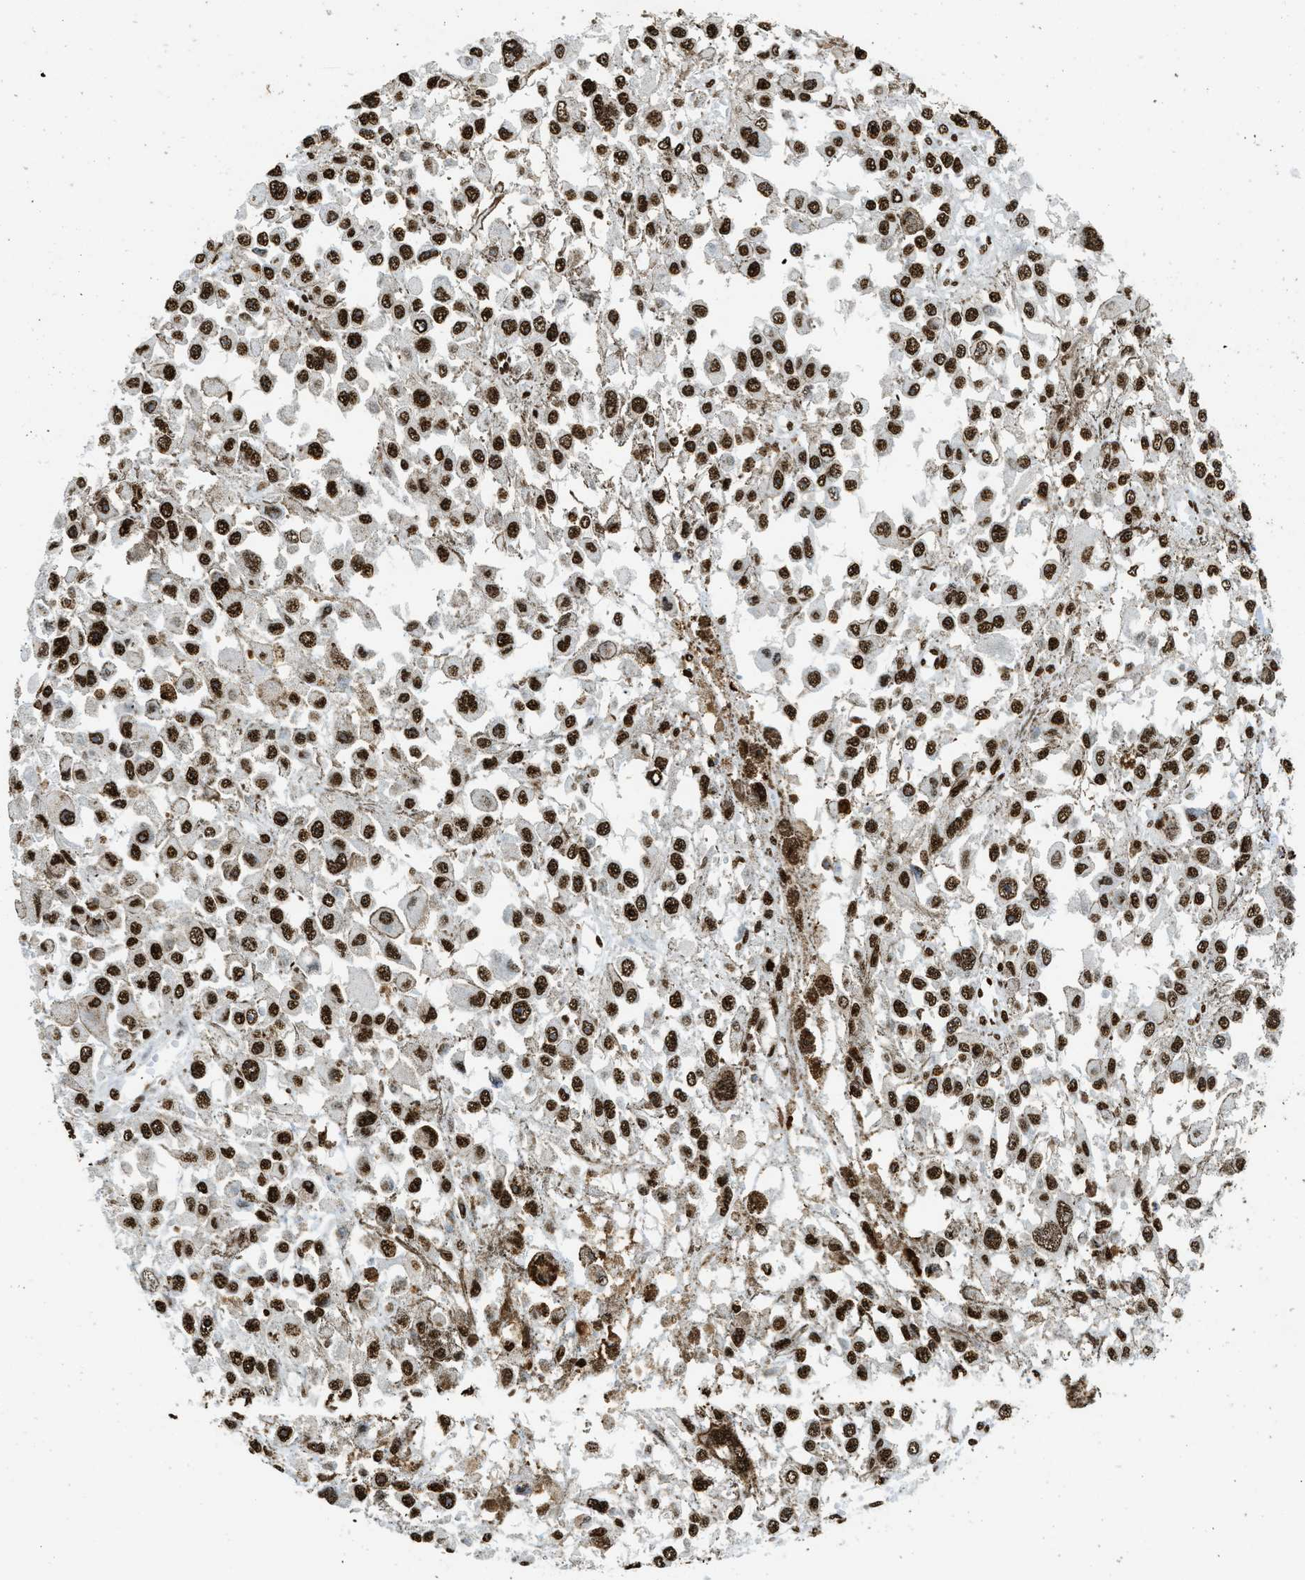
{"staining": {"intensity": "strong", "quantity": ">75%", "location": "nuclear"}, "tissue": "melanoma", "cell_type": "Tumor cells", "image_type": "cancer", "snomed": [{"axis": "morphology", "description": "Malignant melanoma, Metastatic site"}, {"axis": "topography", "description": "Lymph node"}], "caption": "Malignant melanoma (metastatic site) was stained to show a protein in brown. There is high levels of strong nuclear staining in about >75% of tumor cells.", "gene": "NR5A2", "patient": {"sex": "male", "age": 59}}